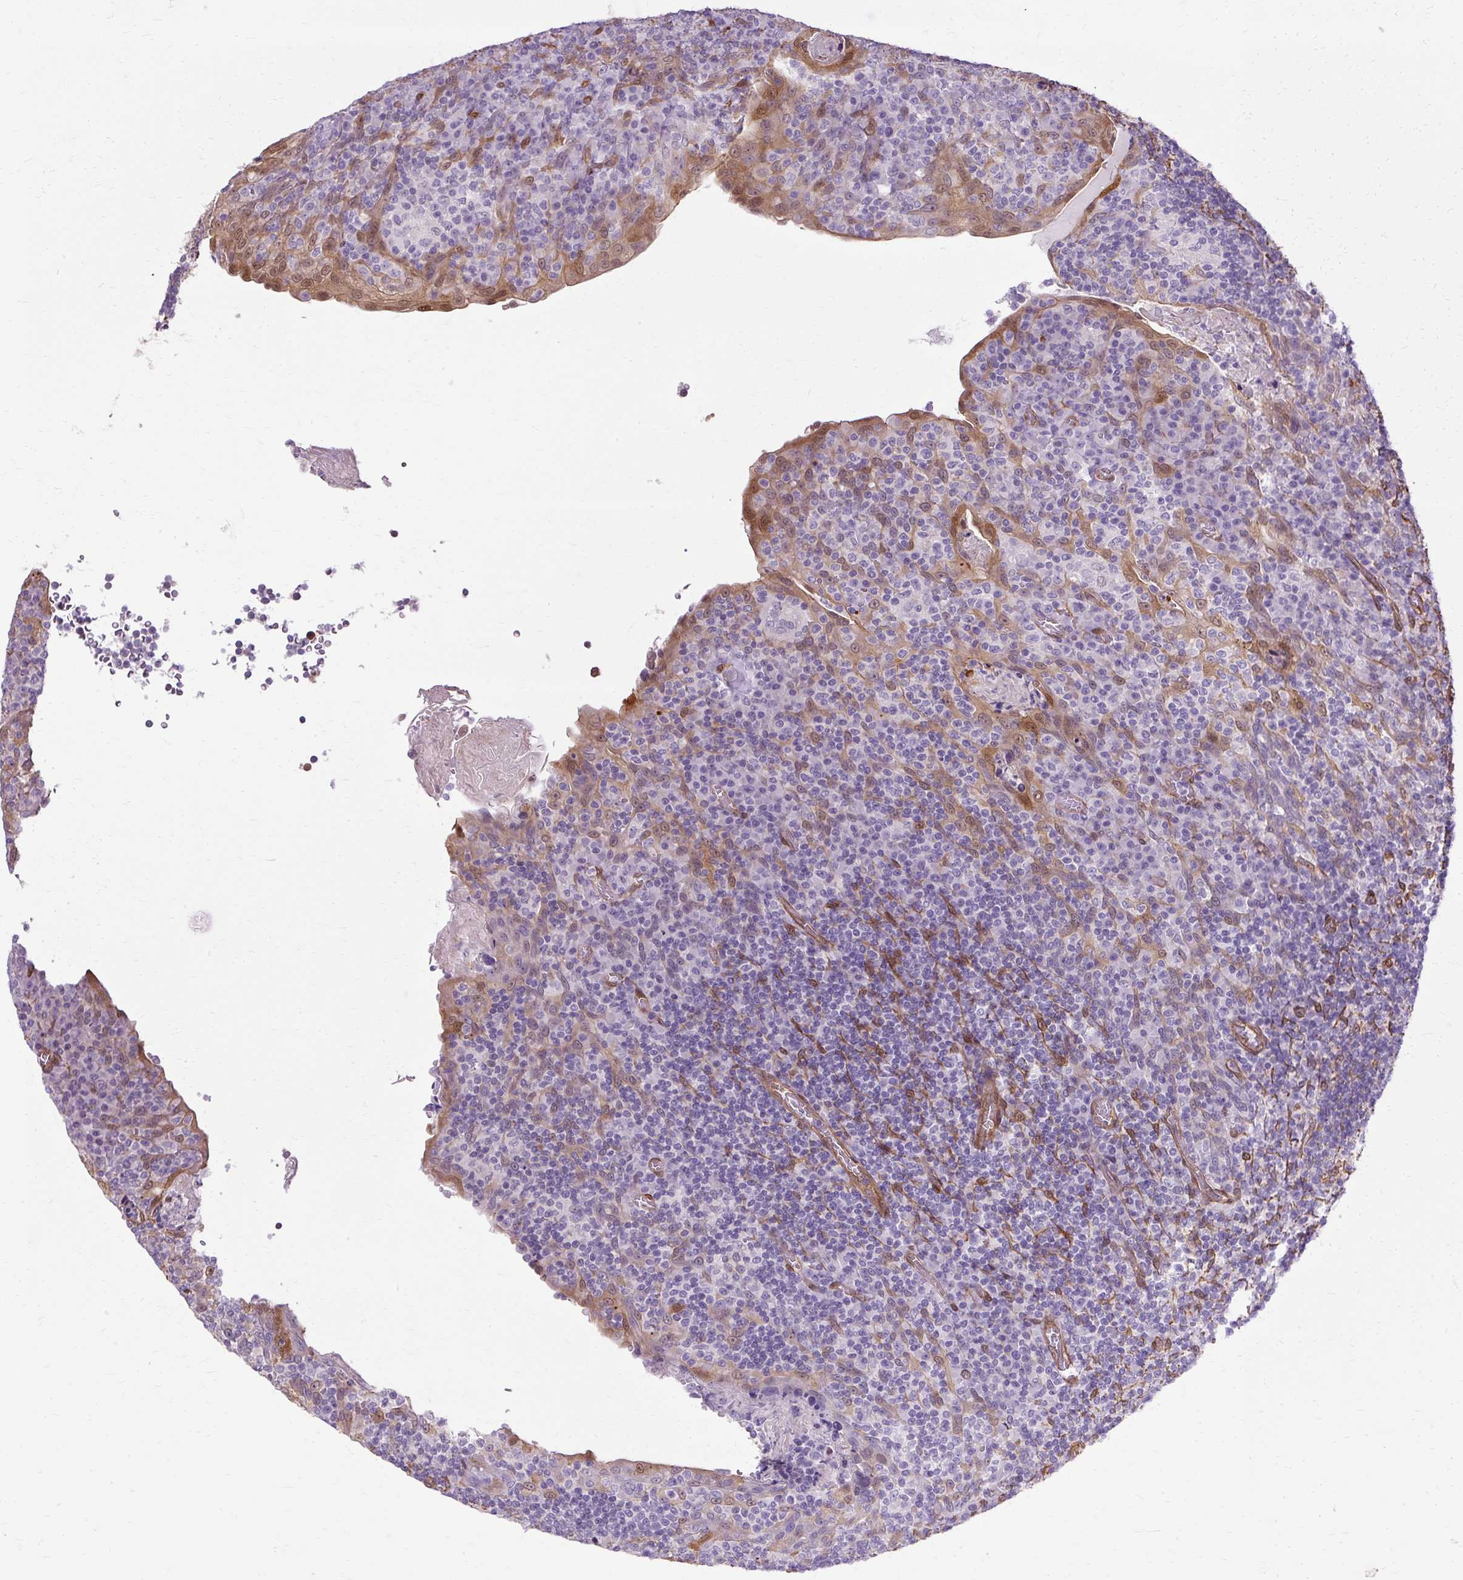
{"staining": {"intensity": "moderate", "quantity": "<25%", "location": "cytoplasmic/membranous"}, "tissue": "tonsil", "cell_type": "Germinal center cells", "image_type": "normal", "snomed": [{"axis": "morphology", "description": "Normal tissue, NOS"}, {"axis": "topography", "description": "Tonsil"}], "caption": "Germinal center cells reveal low levels of moderate cytoplasmic/membranous positivity in about <25% of cells in unremarkable tonsil. The protein is stained brown, and the nuclei are stained in blue (DAB IHC with brightfield microscopy, high magnification).", "gene": "CNN3", "patient": {"sex": "male", "age": 17}}